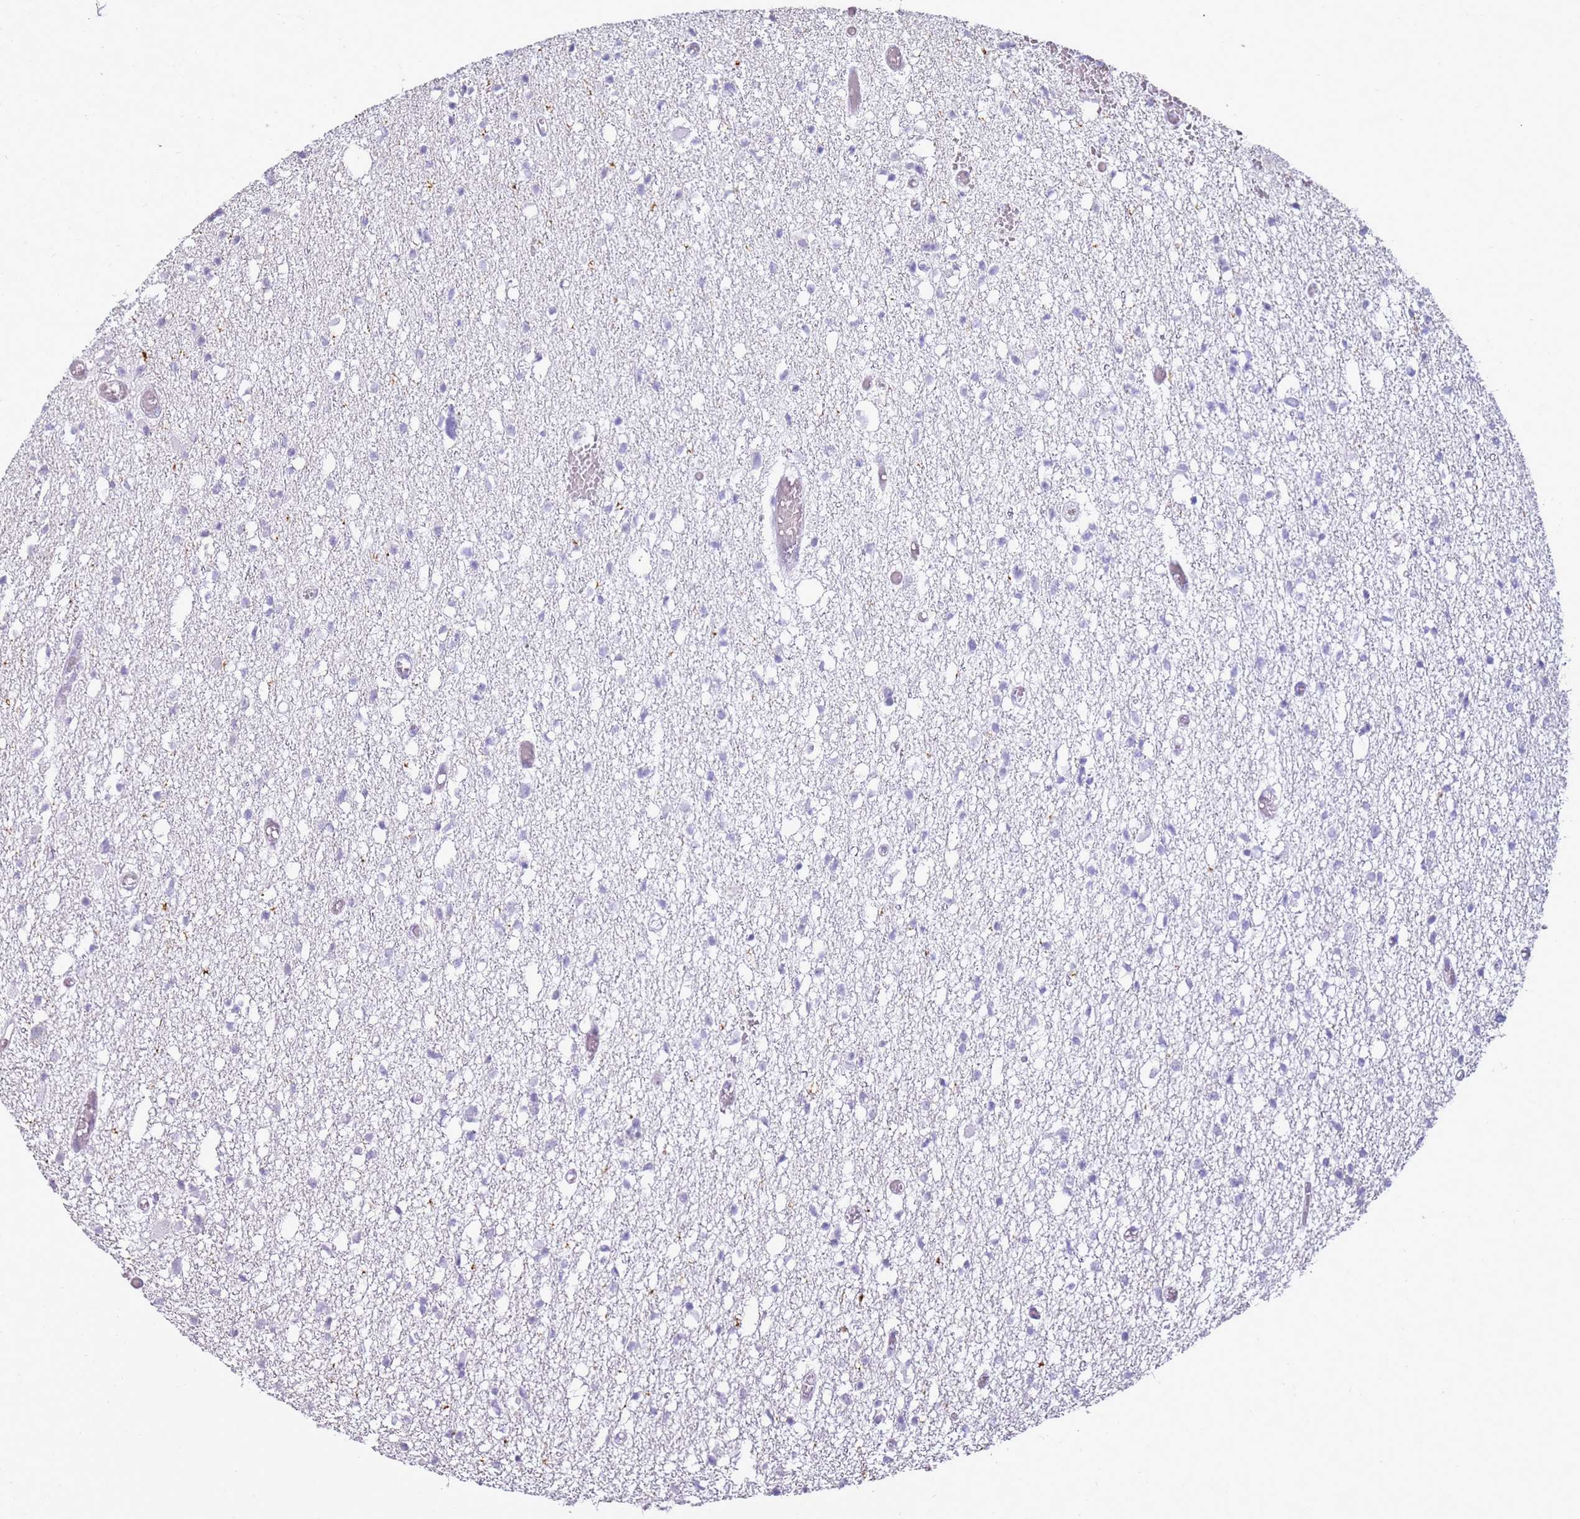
{"staining": {"intensity": "weak", "quantity": "<25%", "location": "nuclear"}, "tissue": "glioma", "cell_type": "Tumor cells", "image_type": "cancer", "snomed": [{"axis": "morphology", "description": "Glioma, malignant, Low grade"}, {"axis": "topography", "description": "Brain"}], "caption": "High power microscopy photomicrograph of an immunohistochemistry (IHC) micrograph of malignant low-grade glioma, revealing no significant staining in tumor cells. The staining is performed using DAB (3,3'-diaminobenzidine) brown chromogen with nuclei counter-stained in using hematoxylin.", "gene": "TENT4A", "patient": {"sex": "female", "age": 22}}